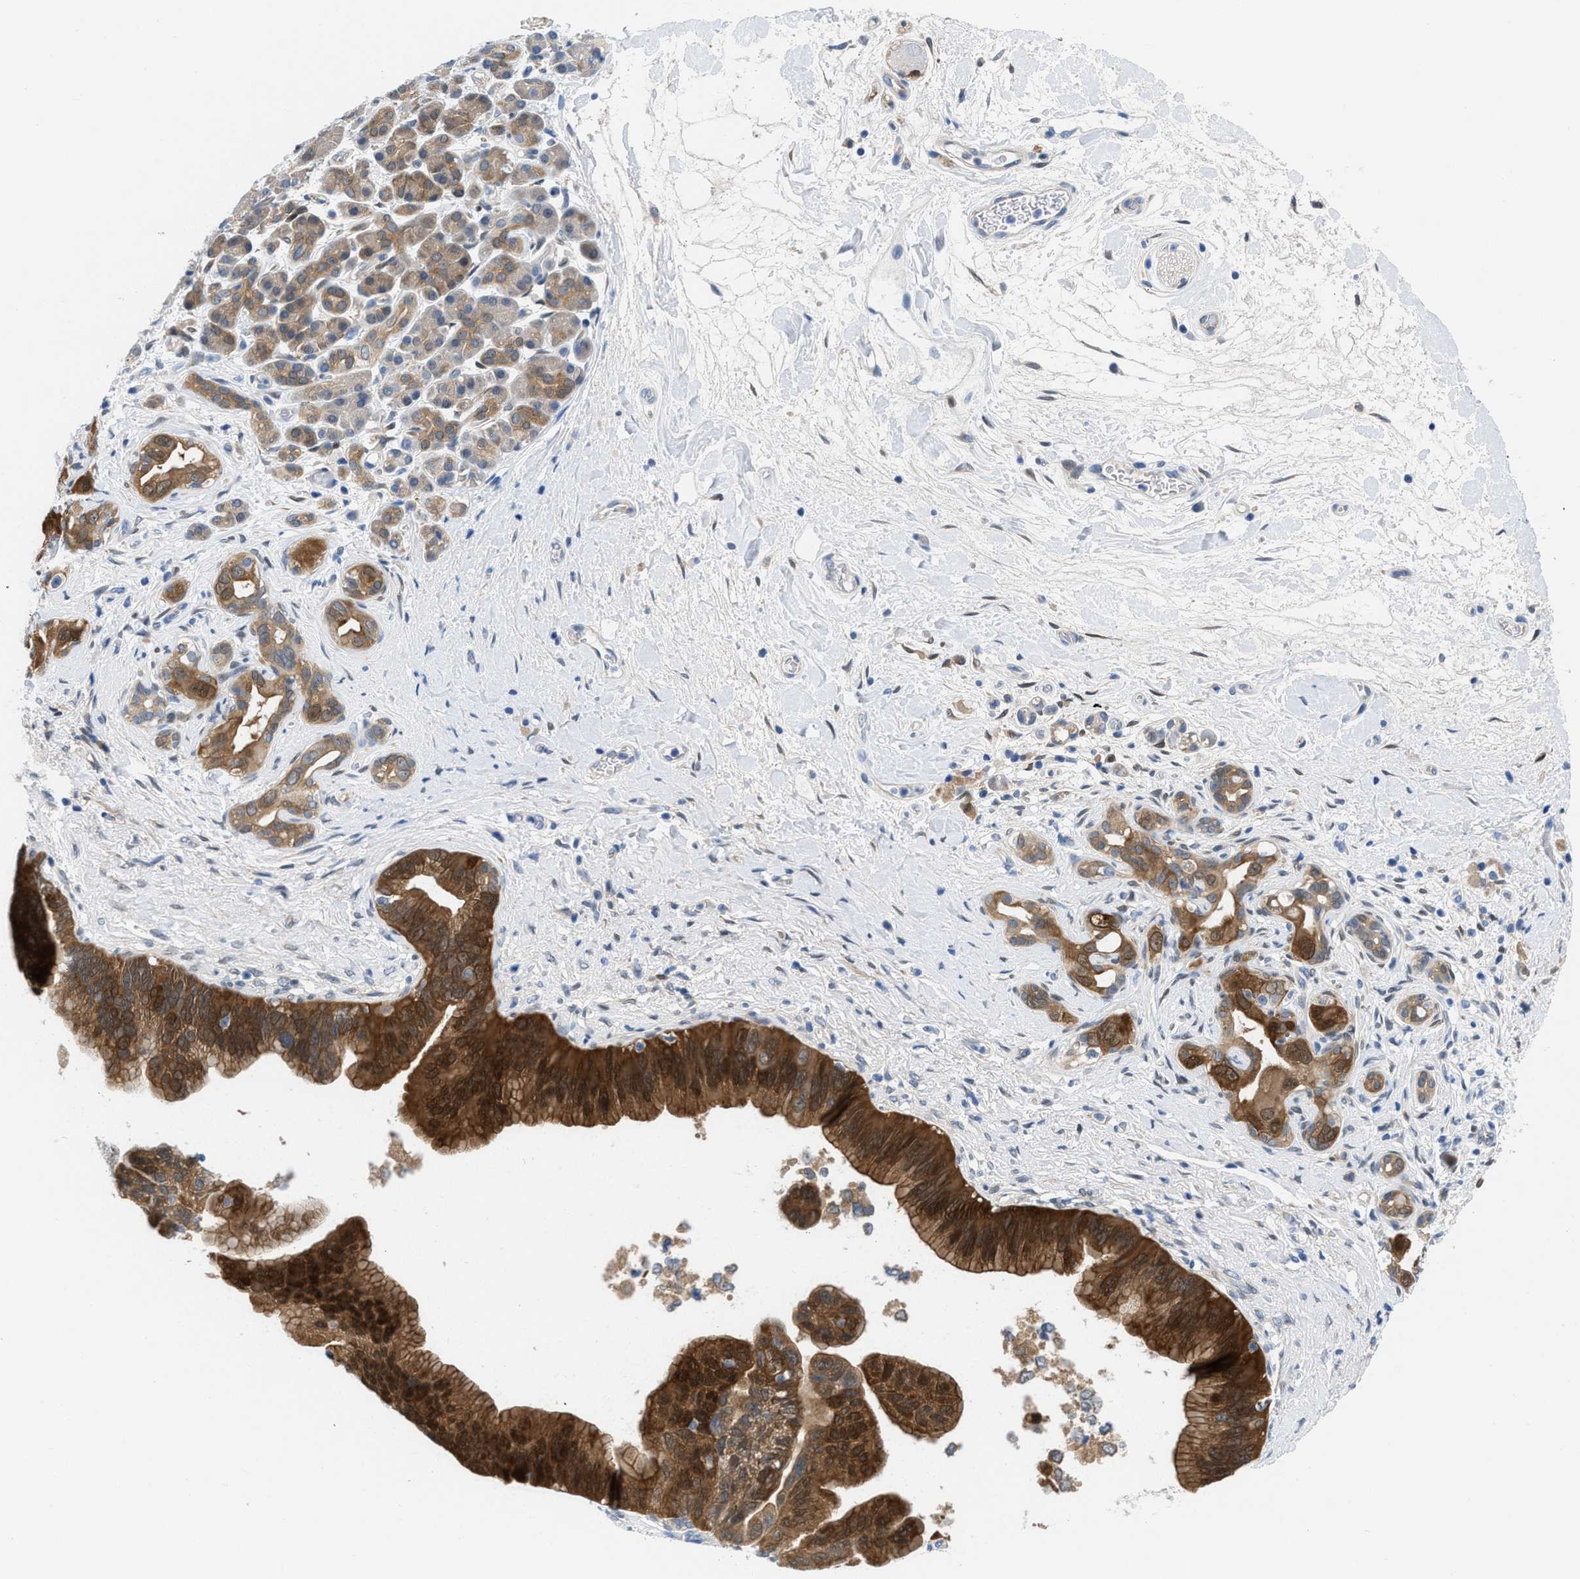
{"staining": {"intensity": "strong", "quantity": ">75%", "location": "cytoplasmic/membranous,nuclear"}, "tissue": "pancreatic cancer", "cell_type": "Tumor cells", "image_type": "cancer", "snomed": [{"axis": "morphology", "description": "Adenocarcinoma, NOS"}, {"axis": "topography", "description": "Pancreas"}], "caption": "Immunohistochemical staining of human pancreatic cancer (adenocarcinoma) exhibits high levels of strong cytoplasmic/membranous and nuclear expression in approximately >75% of tumor cells.", "gene": "CBR1", "patient": {"sex": "male", "age": 55}}